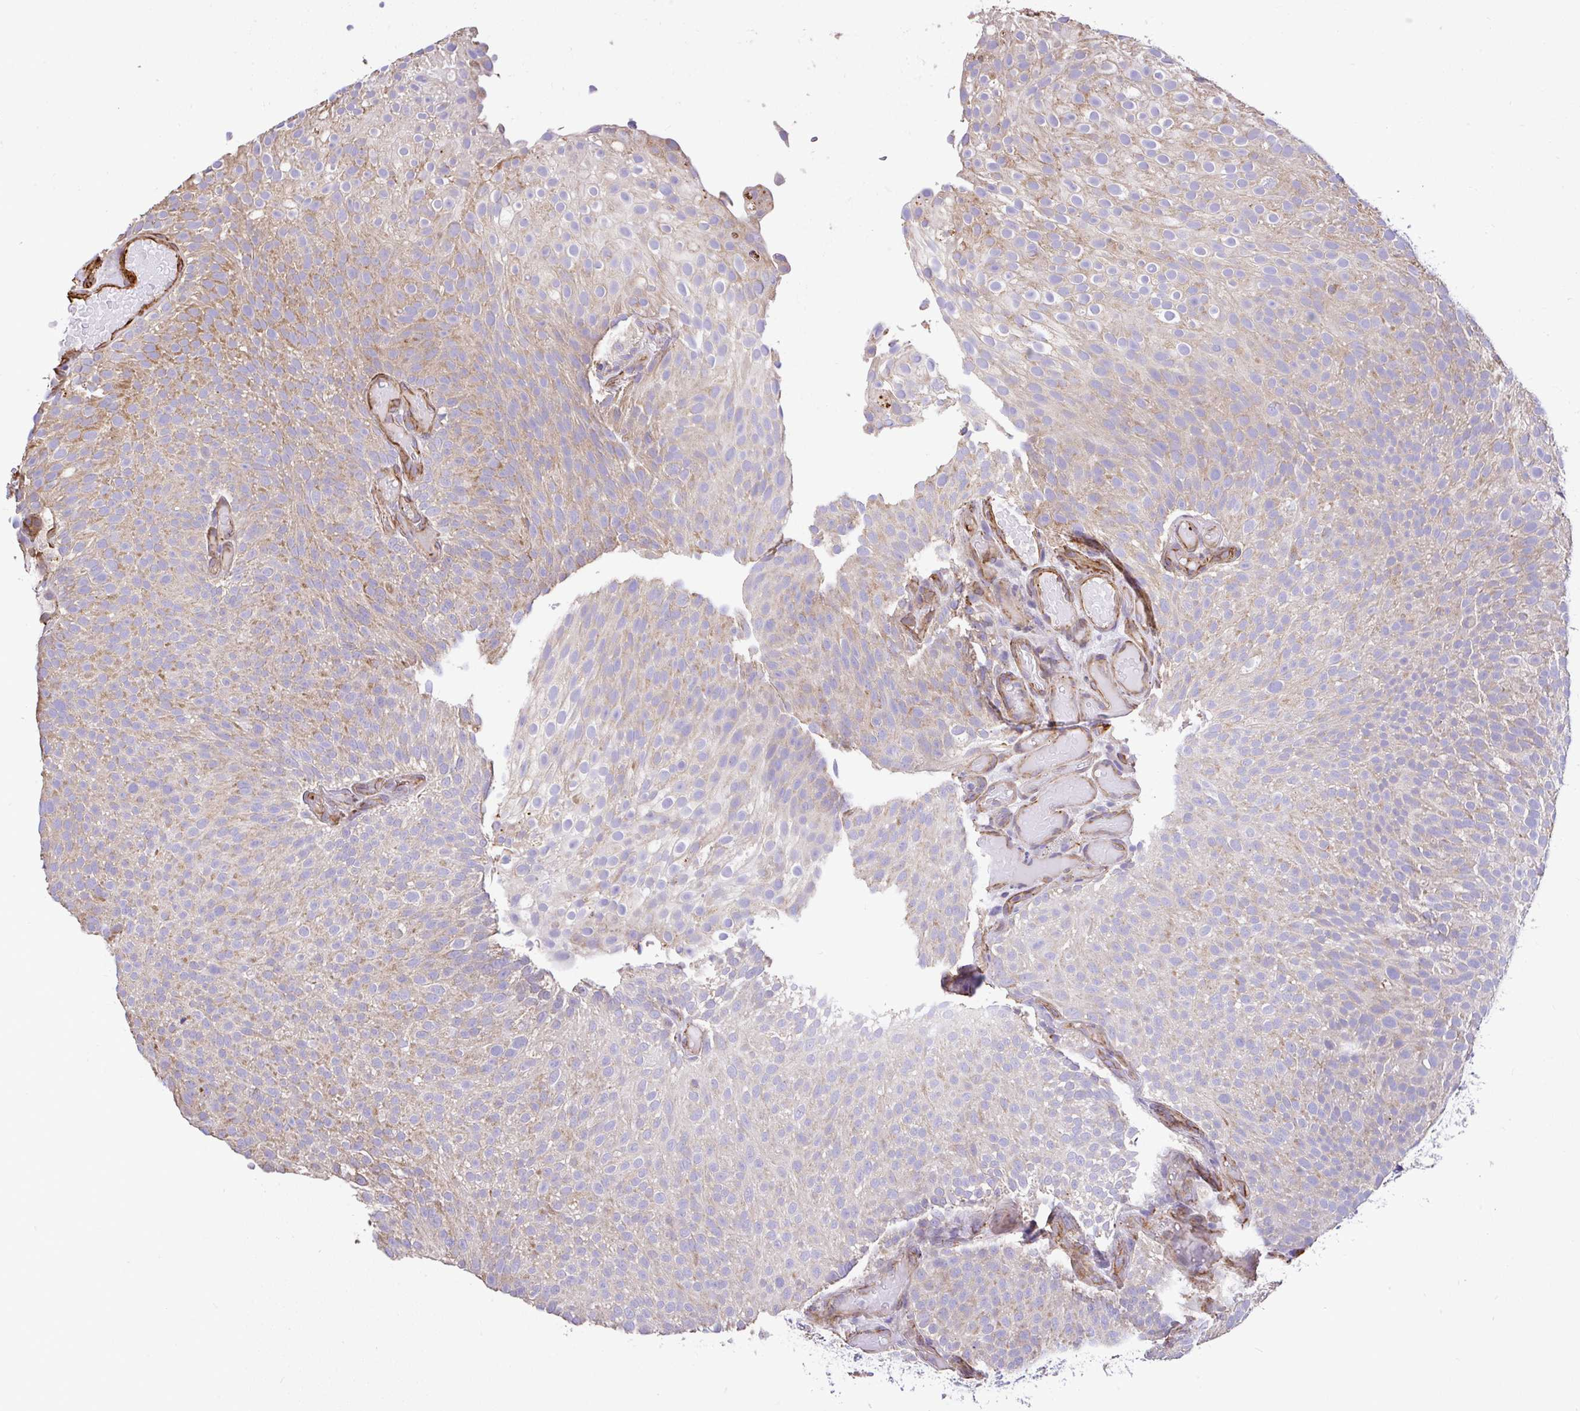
{"staining": {"intensity": "moderate", "quantity": "25%-75%", "location": "cytoplasmic/membranous"}, "tissue": "urothelial cancer", "cell_type": "Tumor cells", "image_type": "cancer", "snomed": [{"axis": "morphology", "description": "Urothelial carcinoma, Low grade"}, {"axis": "topography", "description": "Urinary bladder"}], "caption": "Immunohistochemical staining of human urothelial carcinoma (low-grade) exhibits moderate cytoplasmic/membranous protein expression in about 25%-75% of tumor cells.", "gene": "PTPRK", "patient": {"sex": "male", "age": 78}}